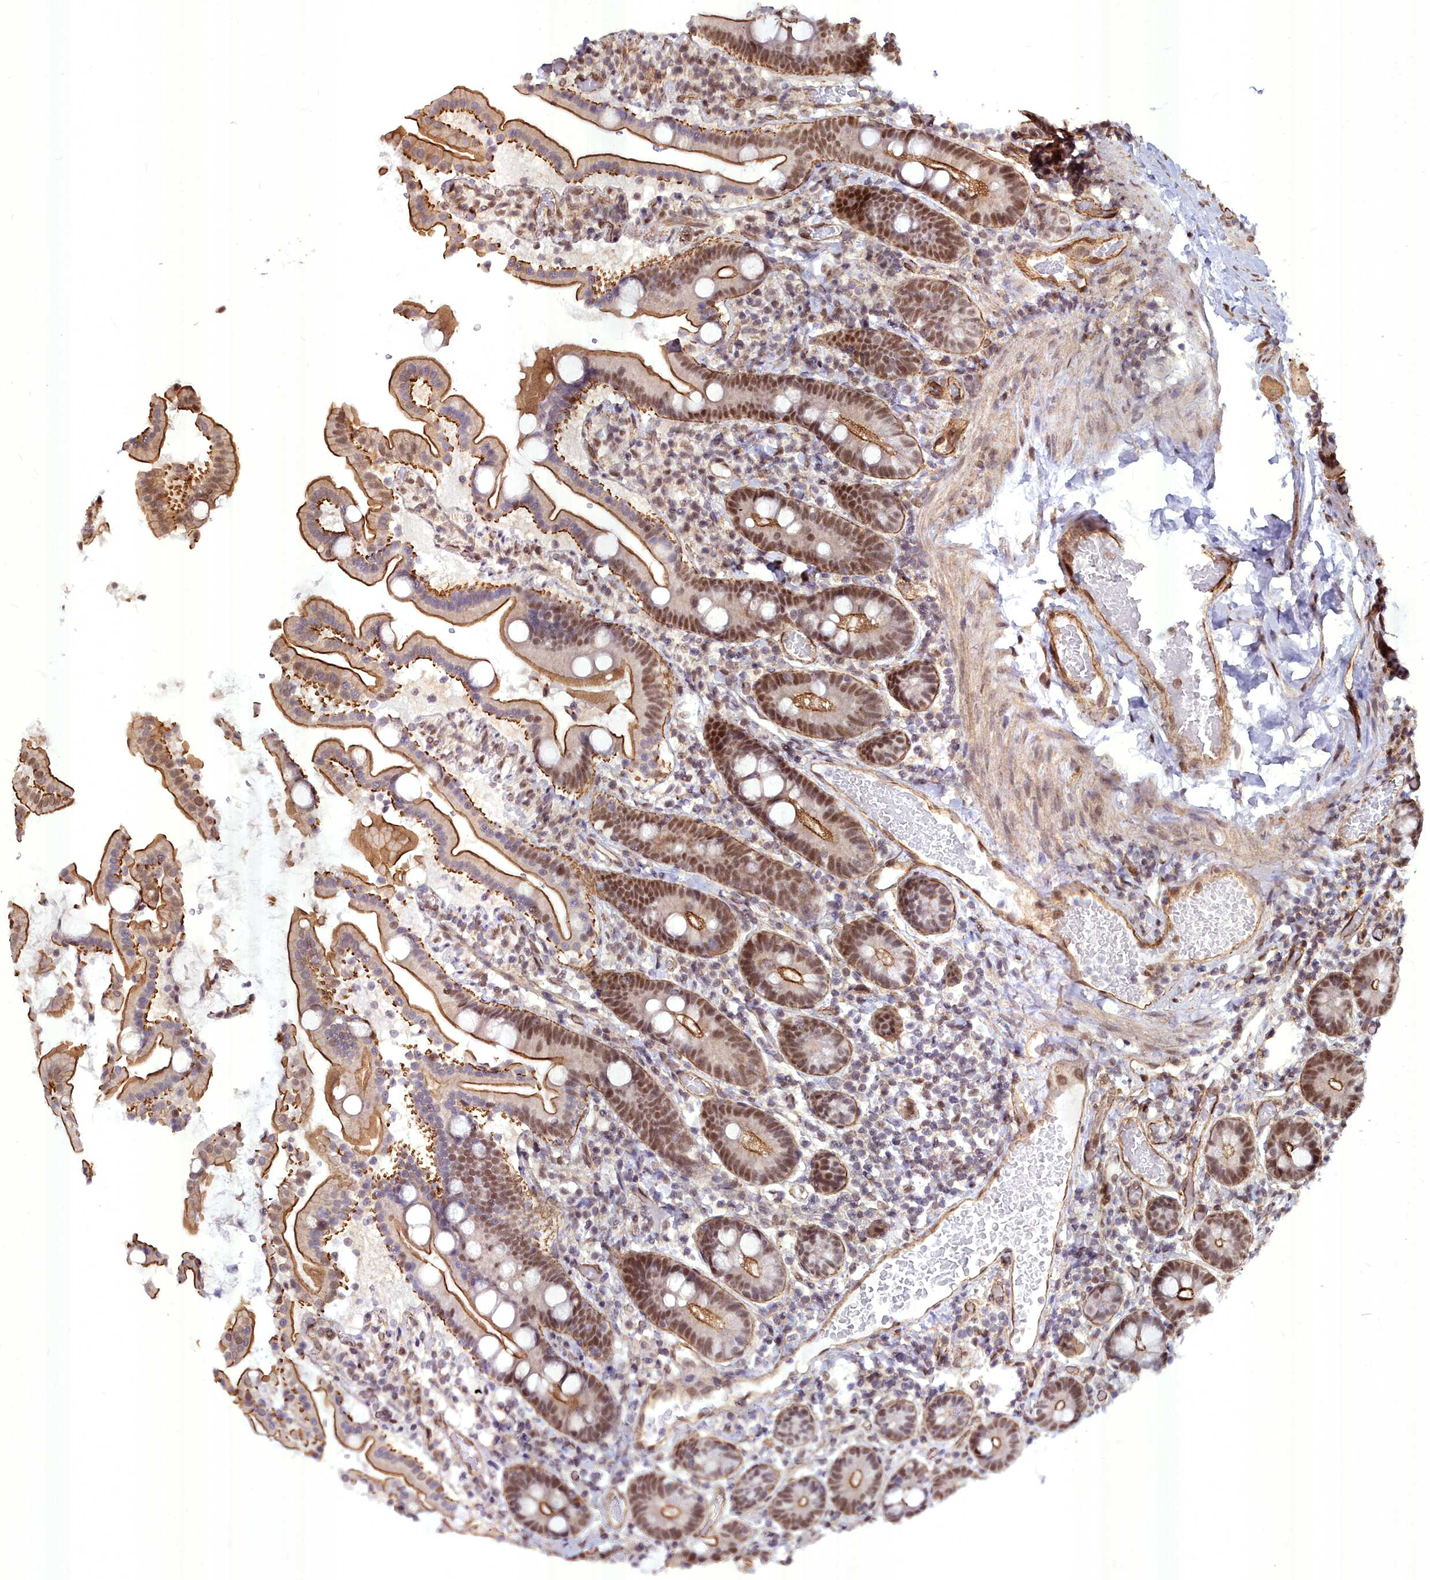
{"staining": {"intensity": "moderate", "quantity": ">75%", "location": "cytoplasmic/membranous,nuclear"}, "tissue": "duodenum", "cell_type": "Glandular cells", "image_type": "normal", "snomed": [{"axis": "morphology", "description": "Normal tissue, NOS"}, {"axis": "topography", "description": "Duodenum"}], "caption": "Immunohistochemistry histopathology image of benign duodenum stained for a protein (brown), which displays medium levels of moderate cytoplasmic/membranous,nuclear expression in approximately >75% of glandular cells.", "gene": "YJU2", "patient": {"sex": "male", "age": 55}}